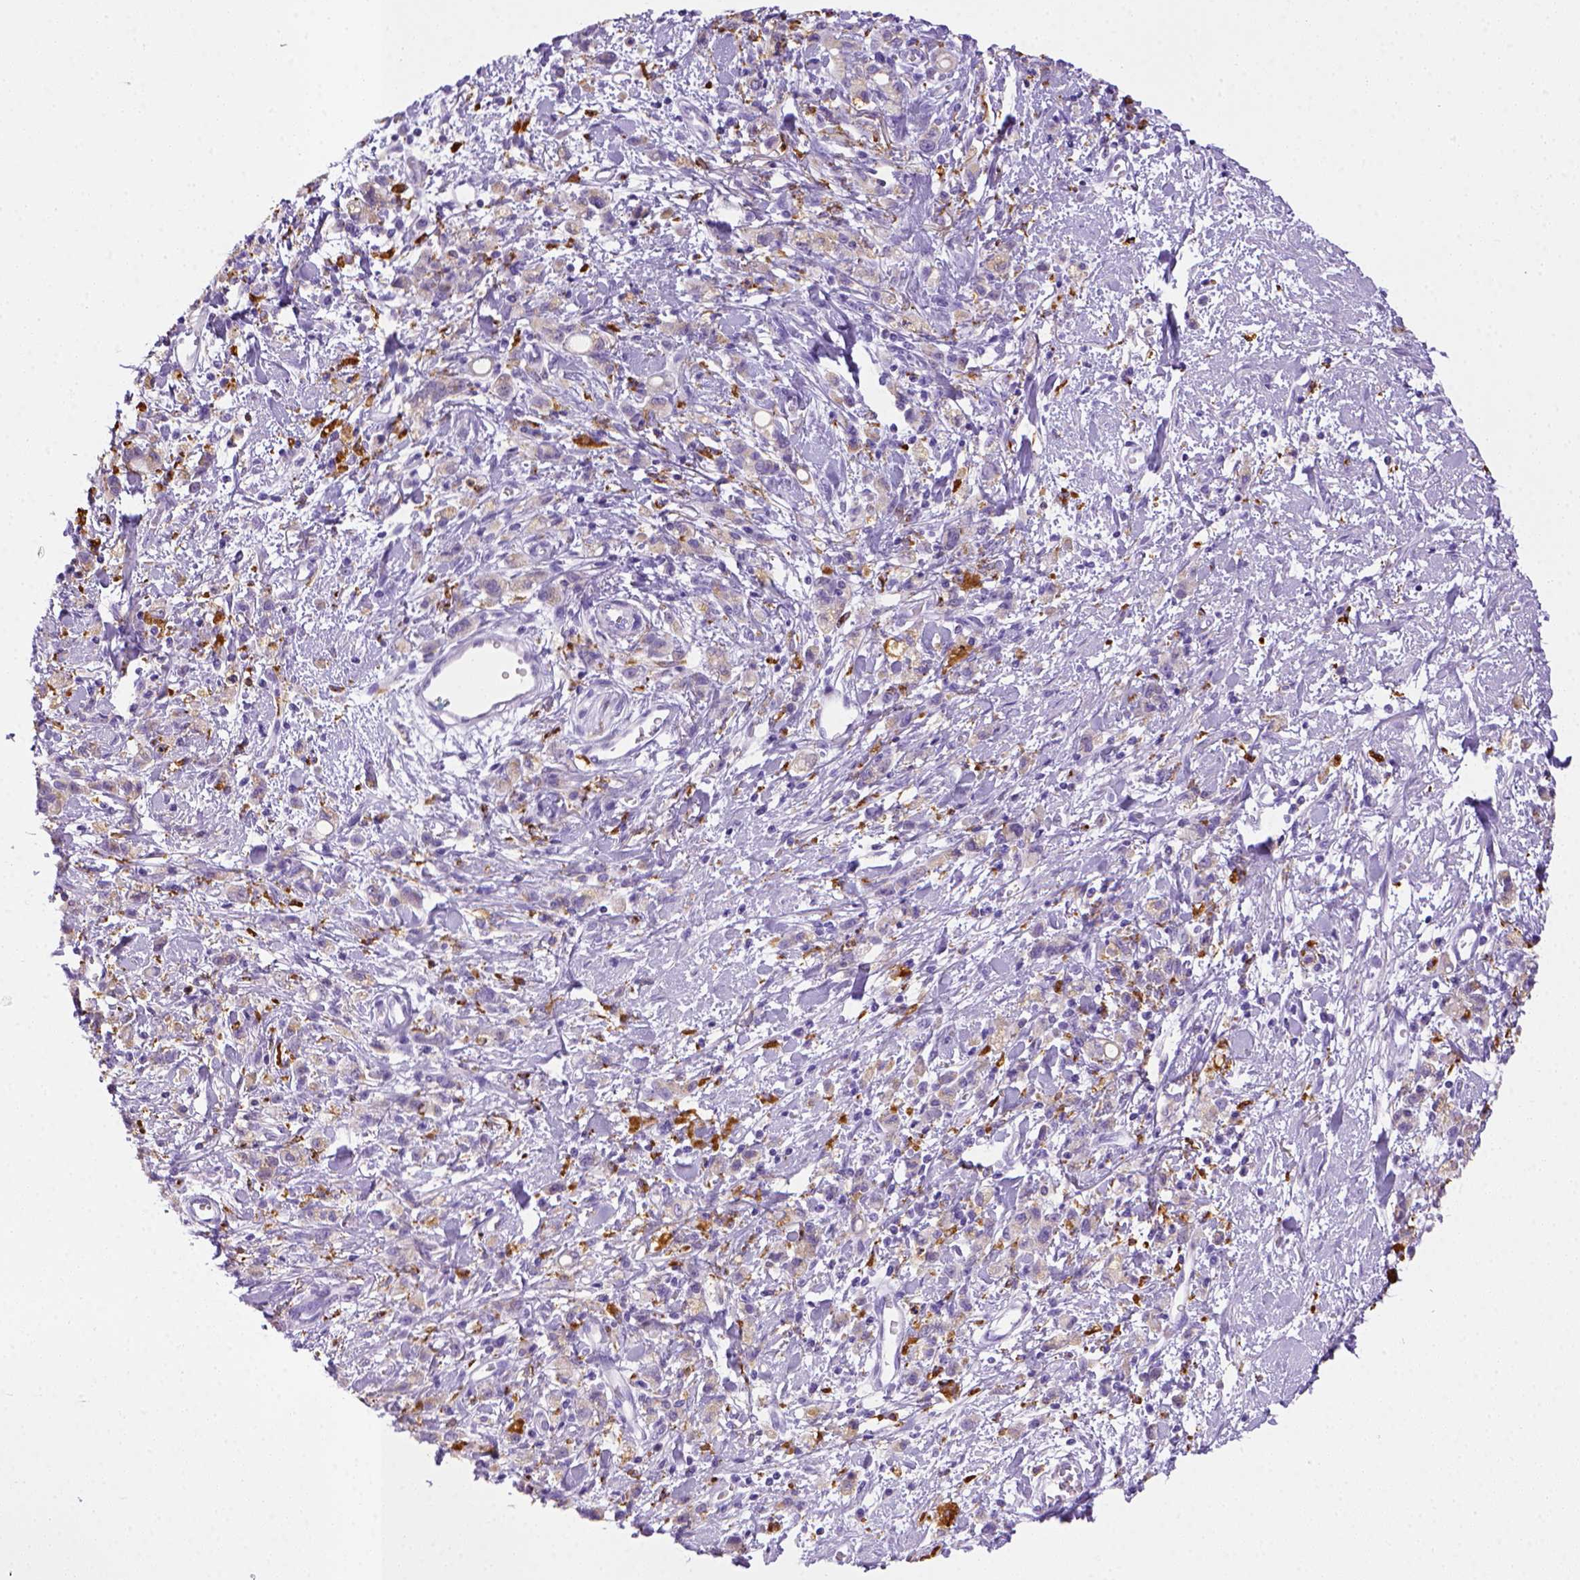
{"staining": {"intensity": "negative", "quantity": "none", "location": "none"}, "tissue": "stomach cancer", "cell_type": "Tumor cells", "image_type": "cancer", "snomed": [{"axis": "morphology", "description": "Adenocarcinoma, NOS"}, {"axis": "topography", "description": "Stomach"}], "caption": "Protein analysis of stomach cancer (adenocarcinoma) exhibits no significant positivity in tumor cells.", "gene": "CD68", "patient": {"sex": "male", "age": 77}}